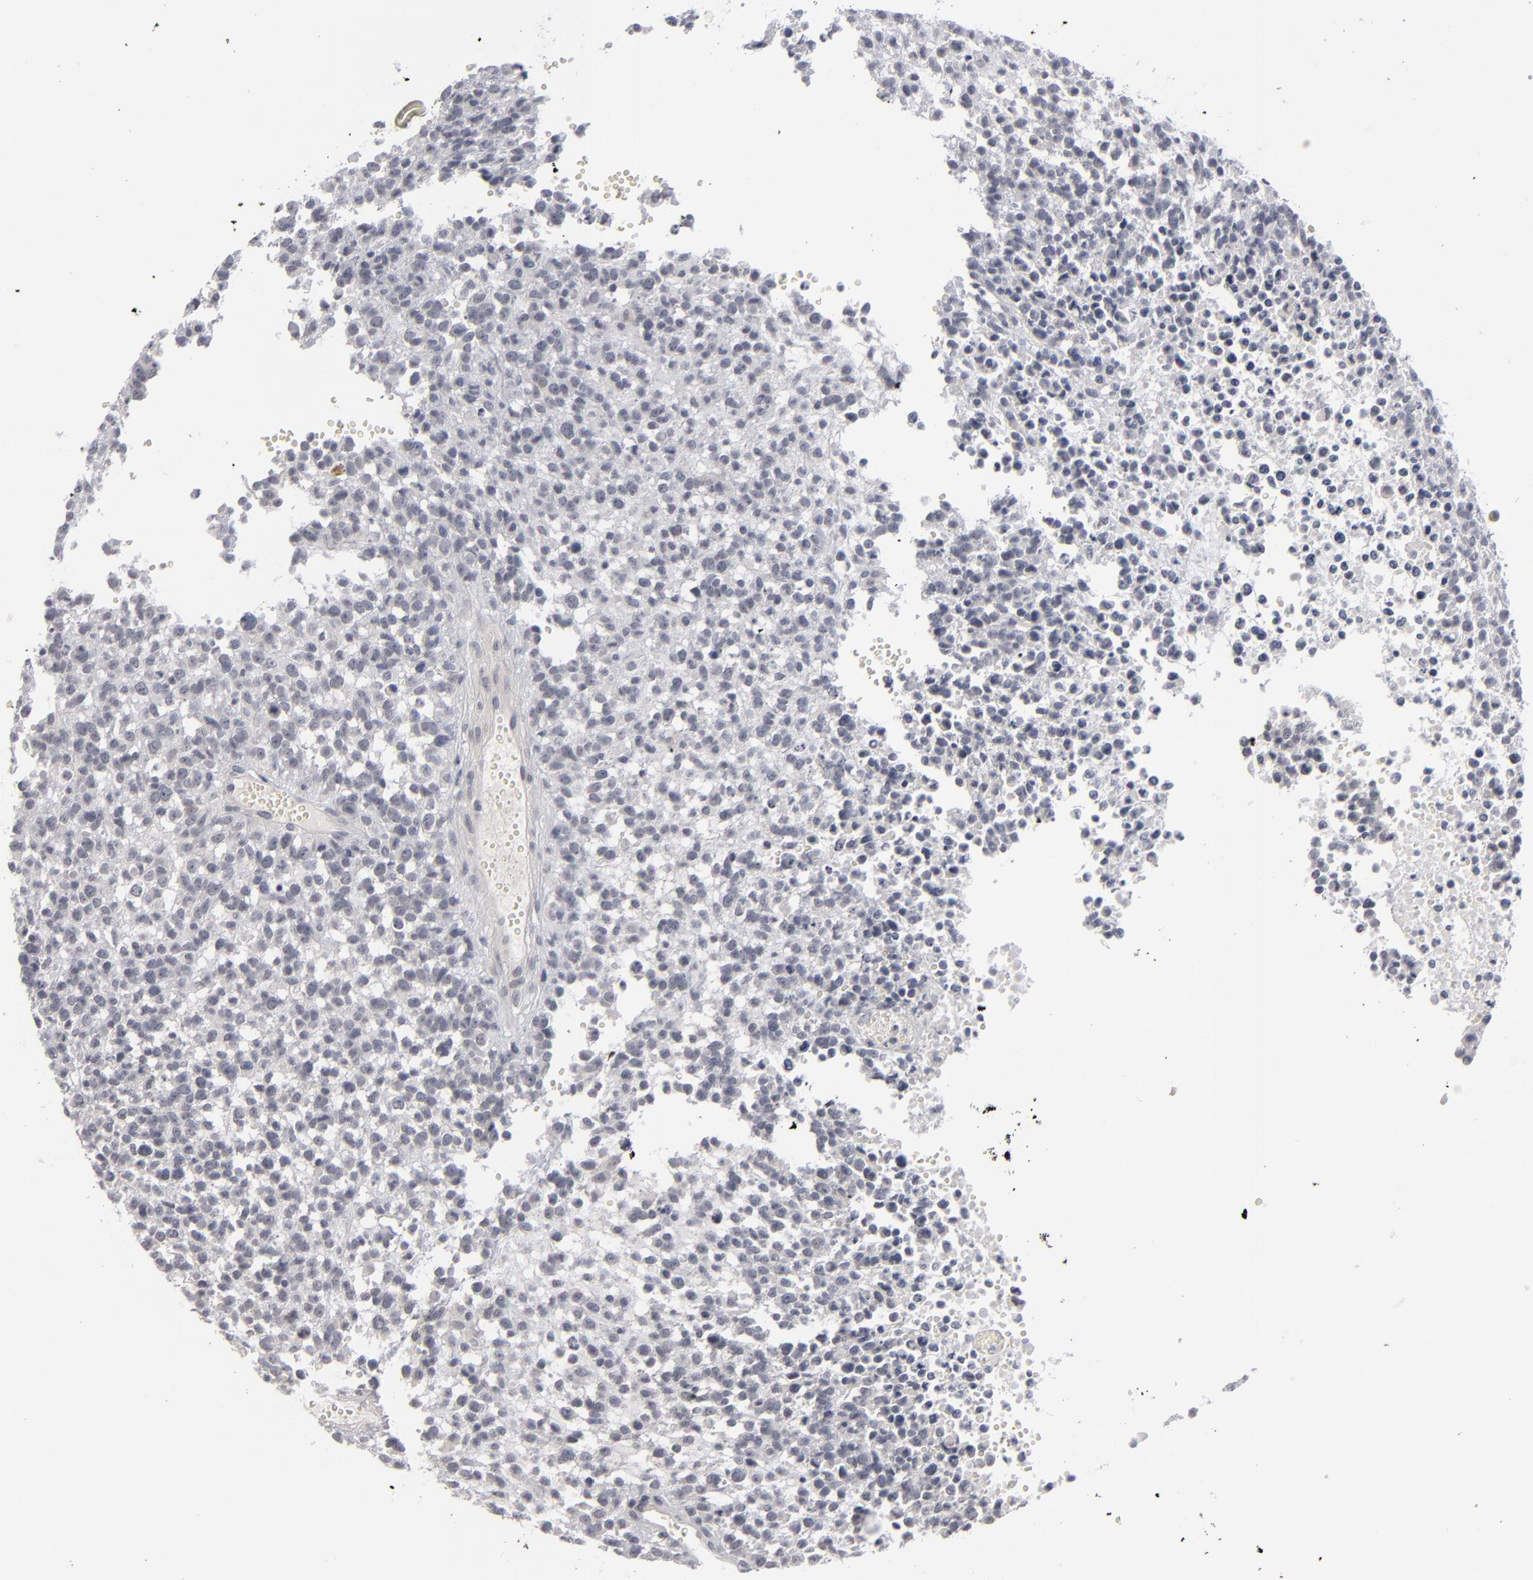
{"staining": {"intensity": "negative", "quantity": "none", "location": "none"}, "tissue": "glioma", "cell_type": "Tumor cells", "image_type": "cancer", "snomed": [{"axis": "morphology", "description": "Glioma, malignant, High grade"}, {"axis": "topography", "description": "Brain"}], "caption": "Immunohistochemistry (IHC) of malignant glioma (high-grade) displays no staining in tumor cells.", "gene": "KIAA1210", "patient": {"sex": "male", "age": 66}}